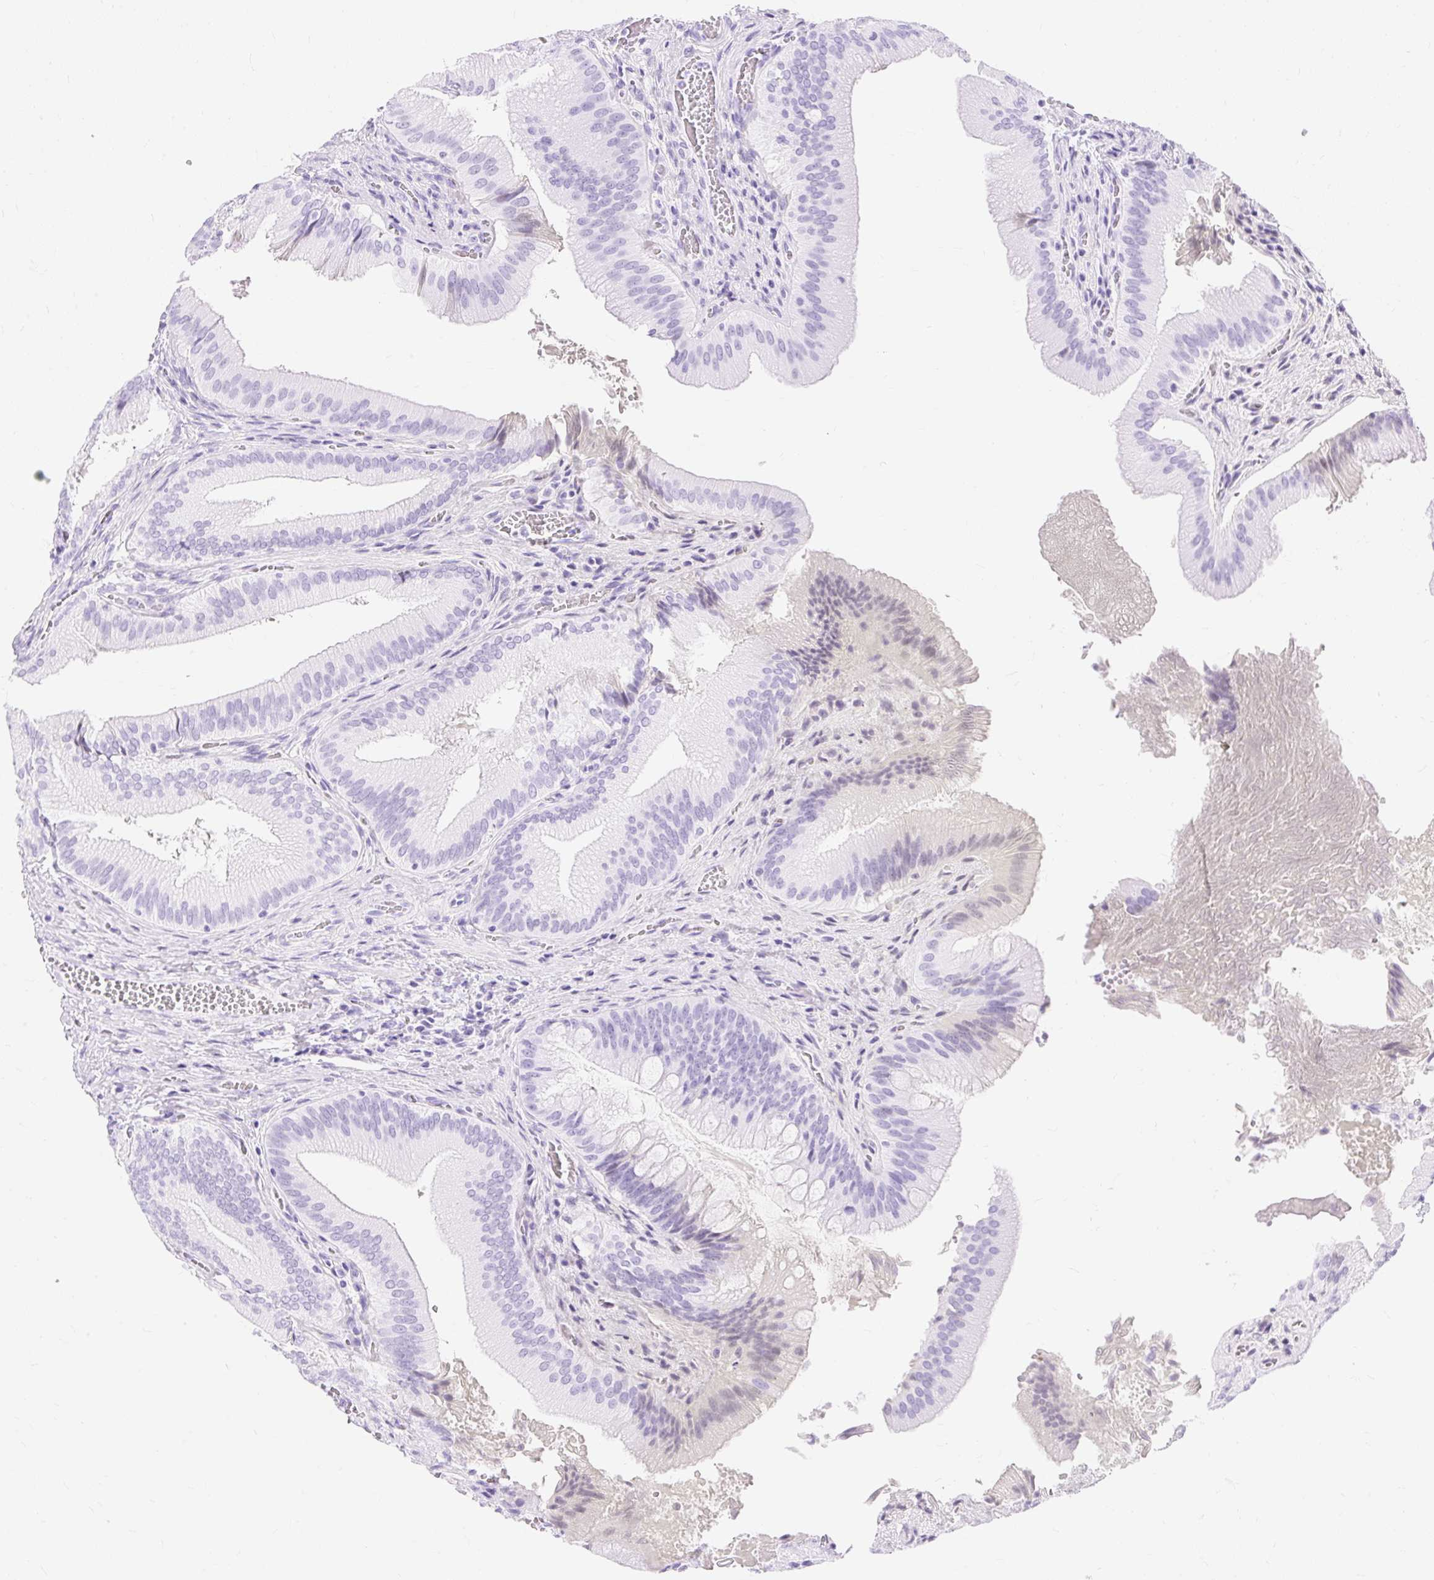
{"staining": {"intensity": "negative", "quantity": "none", "location": "none"}, "tissue": "gallbladder", "cell_type": "Glandular cells", "image_type": "normal", "snomed": [{"axis": "morphology", "description": "Normal tissue, NOS"}, {"axis": "topography", "description": "Gallbladder"}], "caption": "A photomicrograph of human gallbladder is negative for staining in glandular cells. (DAB IHC, high magnification).", "gene": "MBP", "patient": {"sex": "male", "age": 17}}